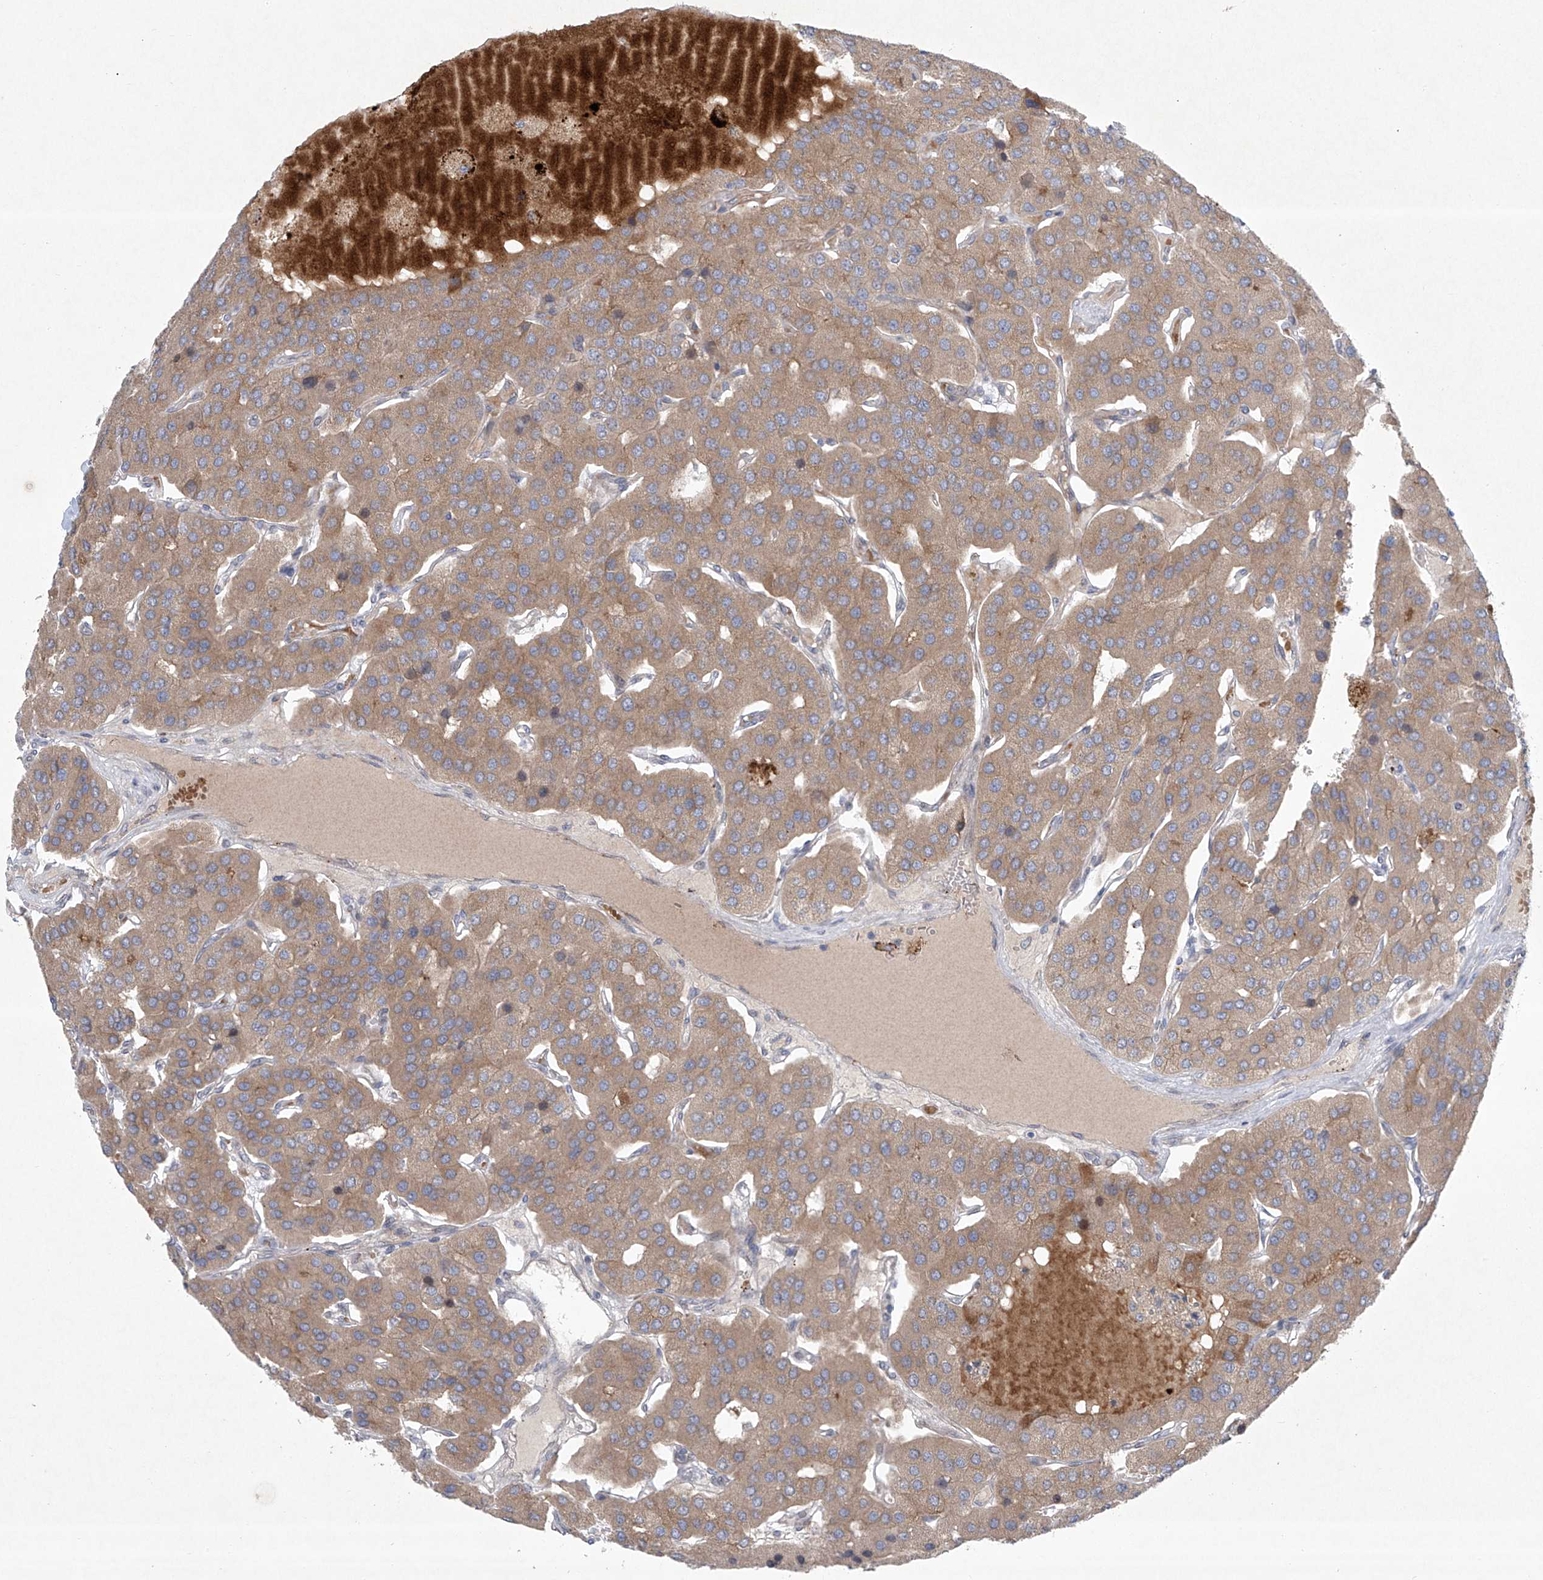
{"staining": {"intensity": "moderate", "quantity": ">75%", "location": "cytoplasmic/membranous"}, "tissue": "parathyroid gland", "cell_type": "Glandular cells", "image_type": "normal", "snomed": [{"axis": "morphology", "description": "Normal tissue, NOS"}, {"axis": "morphology", "description": "Adenoma, NOS"}, {"axis": "topography", "description": "Parathyroid gland"}], "caption": "Immunohistochemistry (IHC) photomicrograph of benign parathyroid gland: parathyroid gland stained using immunohistochemistry (IHC) reveals medium levels of moderate protein expression localized specifically in the cytoplasmic/membranous of glandular cells, appearing as a cytoplasmic/membranous brown color.", "gene": "TJAP1", "patient": {"sex": "female", "age": 86}}